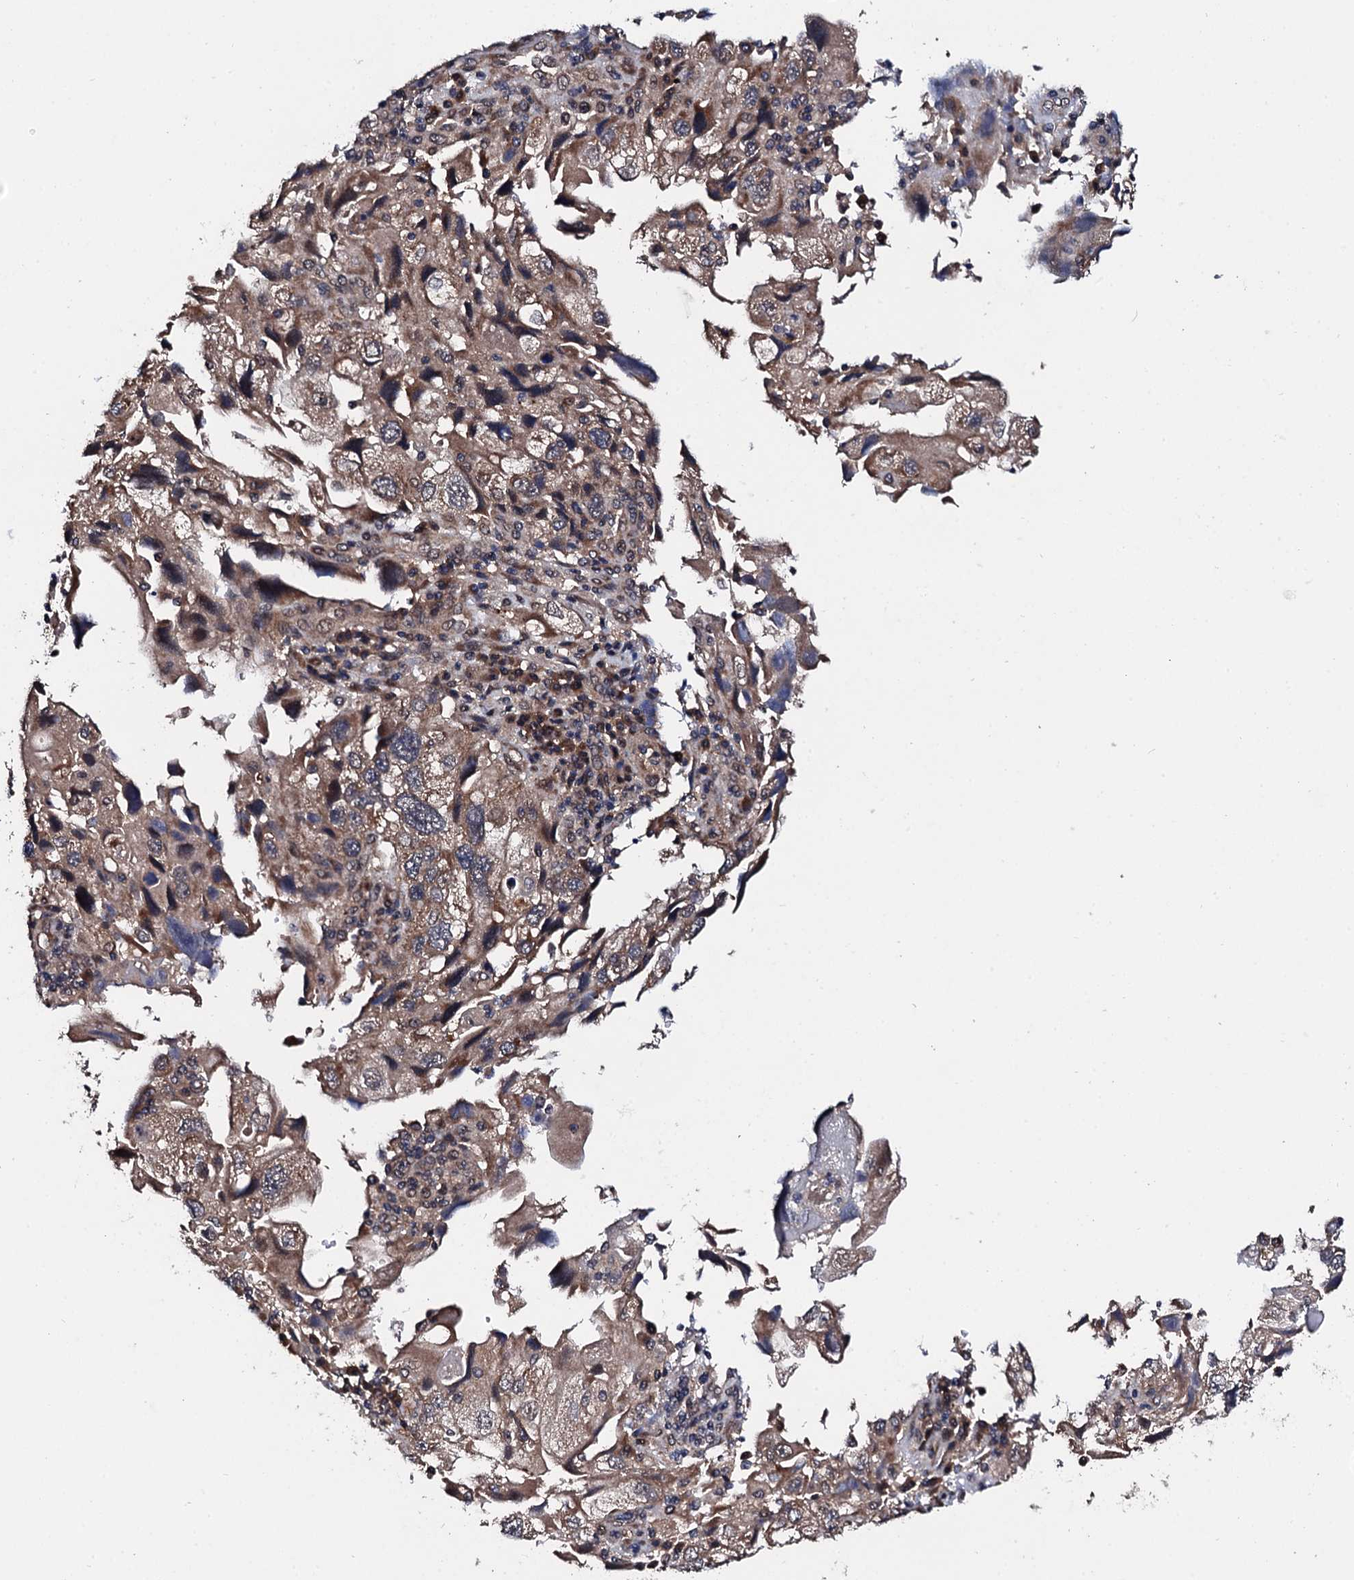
{"staining": {"intensity": "moderate", "quantity": ">75%", "location": "cytoplasmic/membranous"}, "tissue": "endometrial cancer", "cell_type": "Tumor cells", "image_type": "cancer", "snomed": [{"axis": "morphology", "description": "Adenocarcinoma, NOS"}, {"axis": "topography", "description": "Endometrium"}], "caption": "The photomicrograph shows staining of endometrial cancer (adenocarcinoma), revealing moderate cytoplasmic/membranous protein staining (brown color) within tumor cells.", "gene": "IP6K1", "patient": {"sex": "female", "age": 49}}